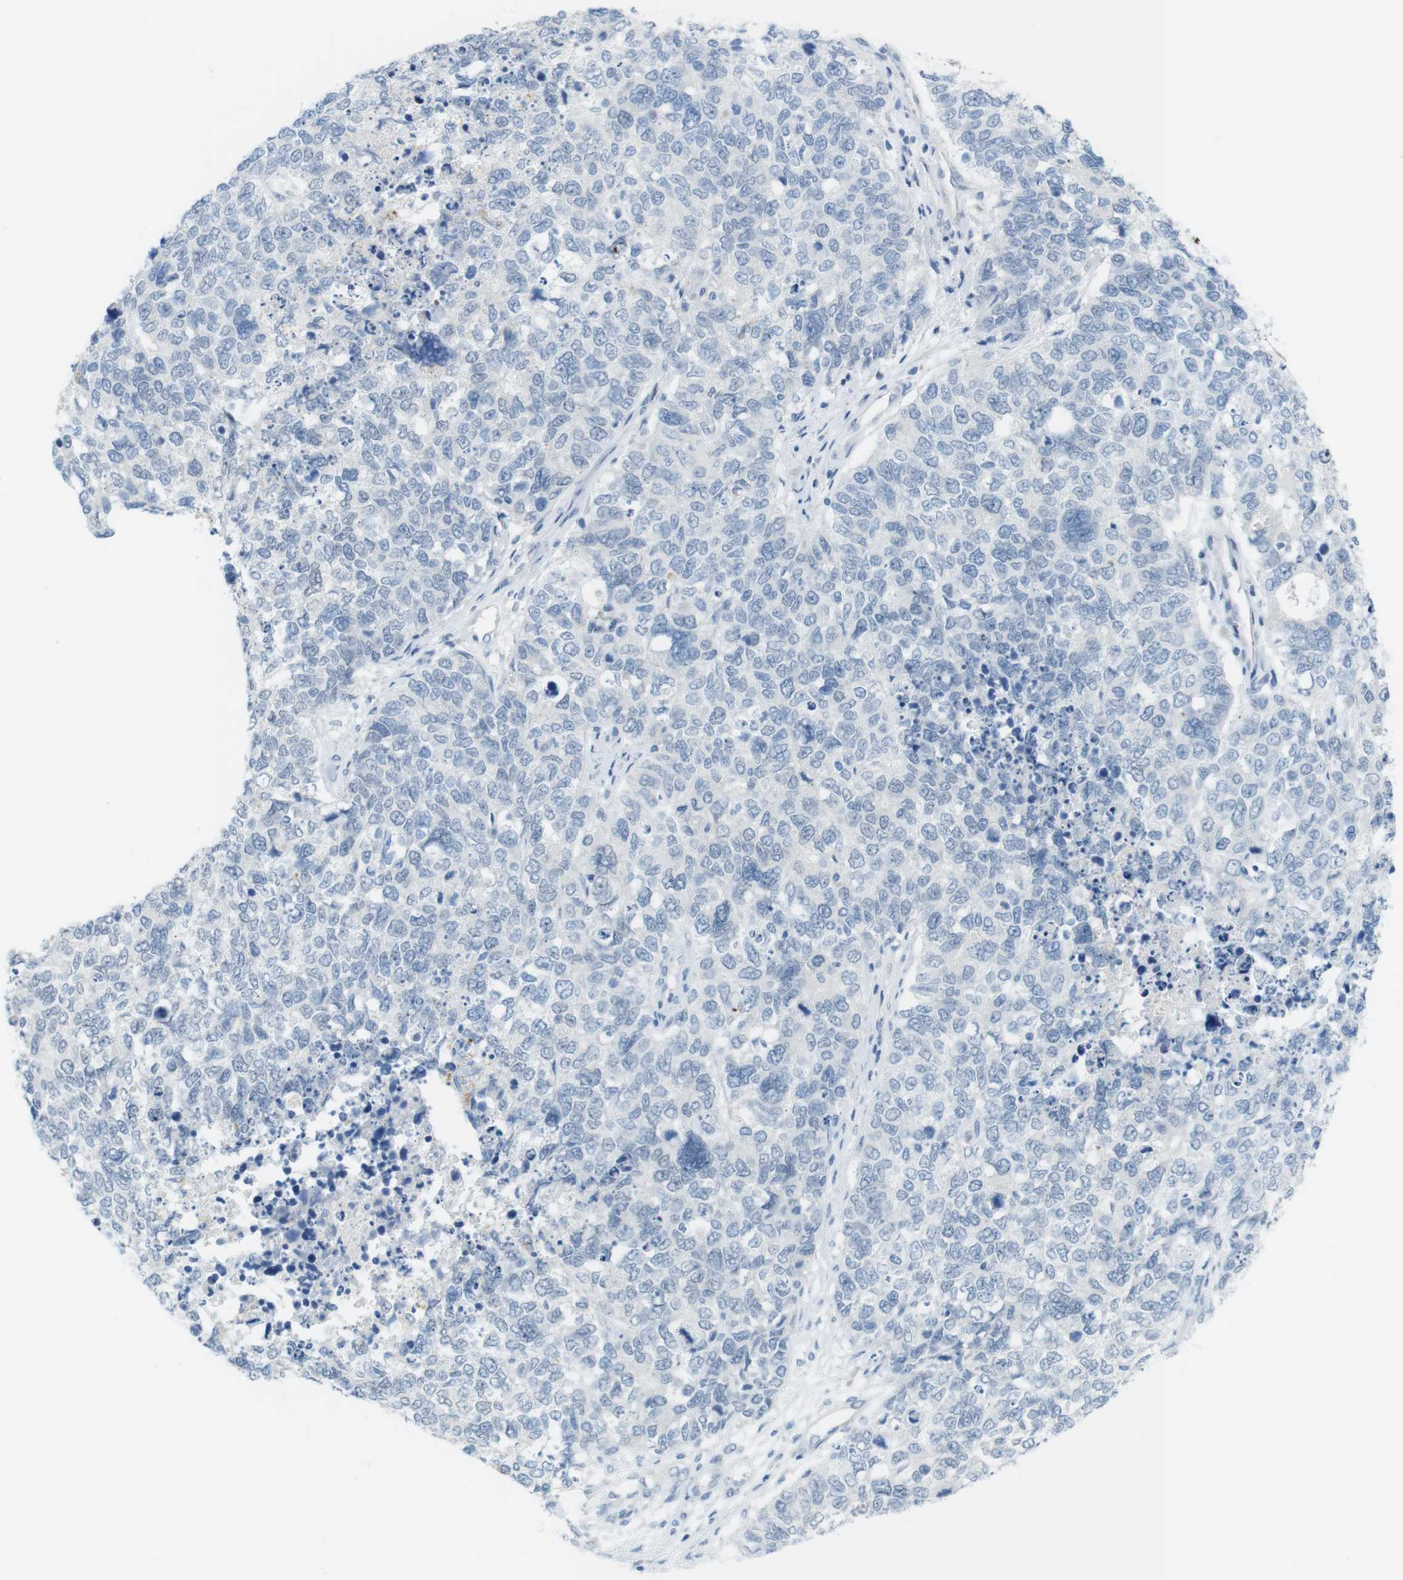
{"staining": {"intensity": "negative", "quantity": "none", "location": "none"}, "tissue": "cervical cancer", "cell_type": "Tumor cells", "image_type": "cancer", "snomed": [{"axis": "morphology", "description": "Squamous cell carcinoma, NOS"}, {"axis": "topography", "description": "Cervix"}], "caption": "The histopathology image reveals no significant positivity in tumor cells of squamous cell carcinoma (cervical).", "gene": "YIPF1", "patient": {"sex": "female", "age": 63}}